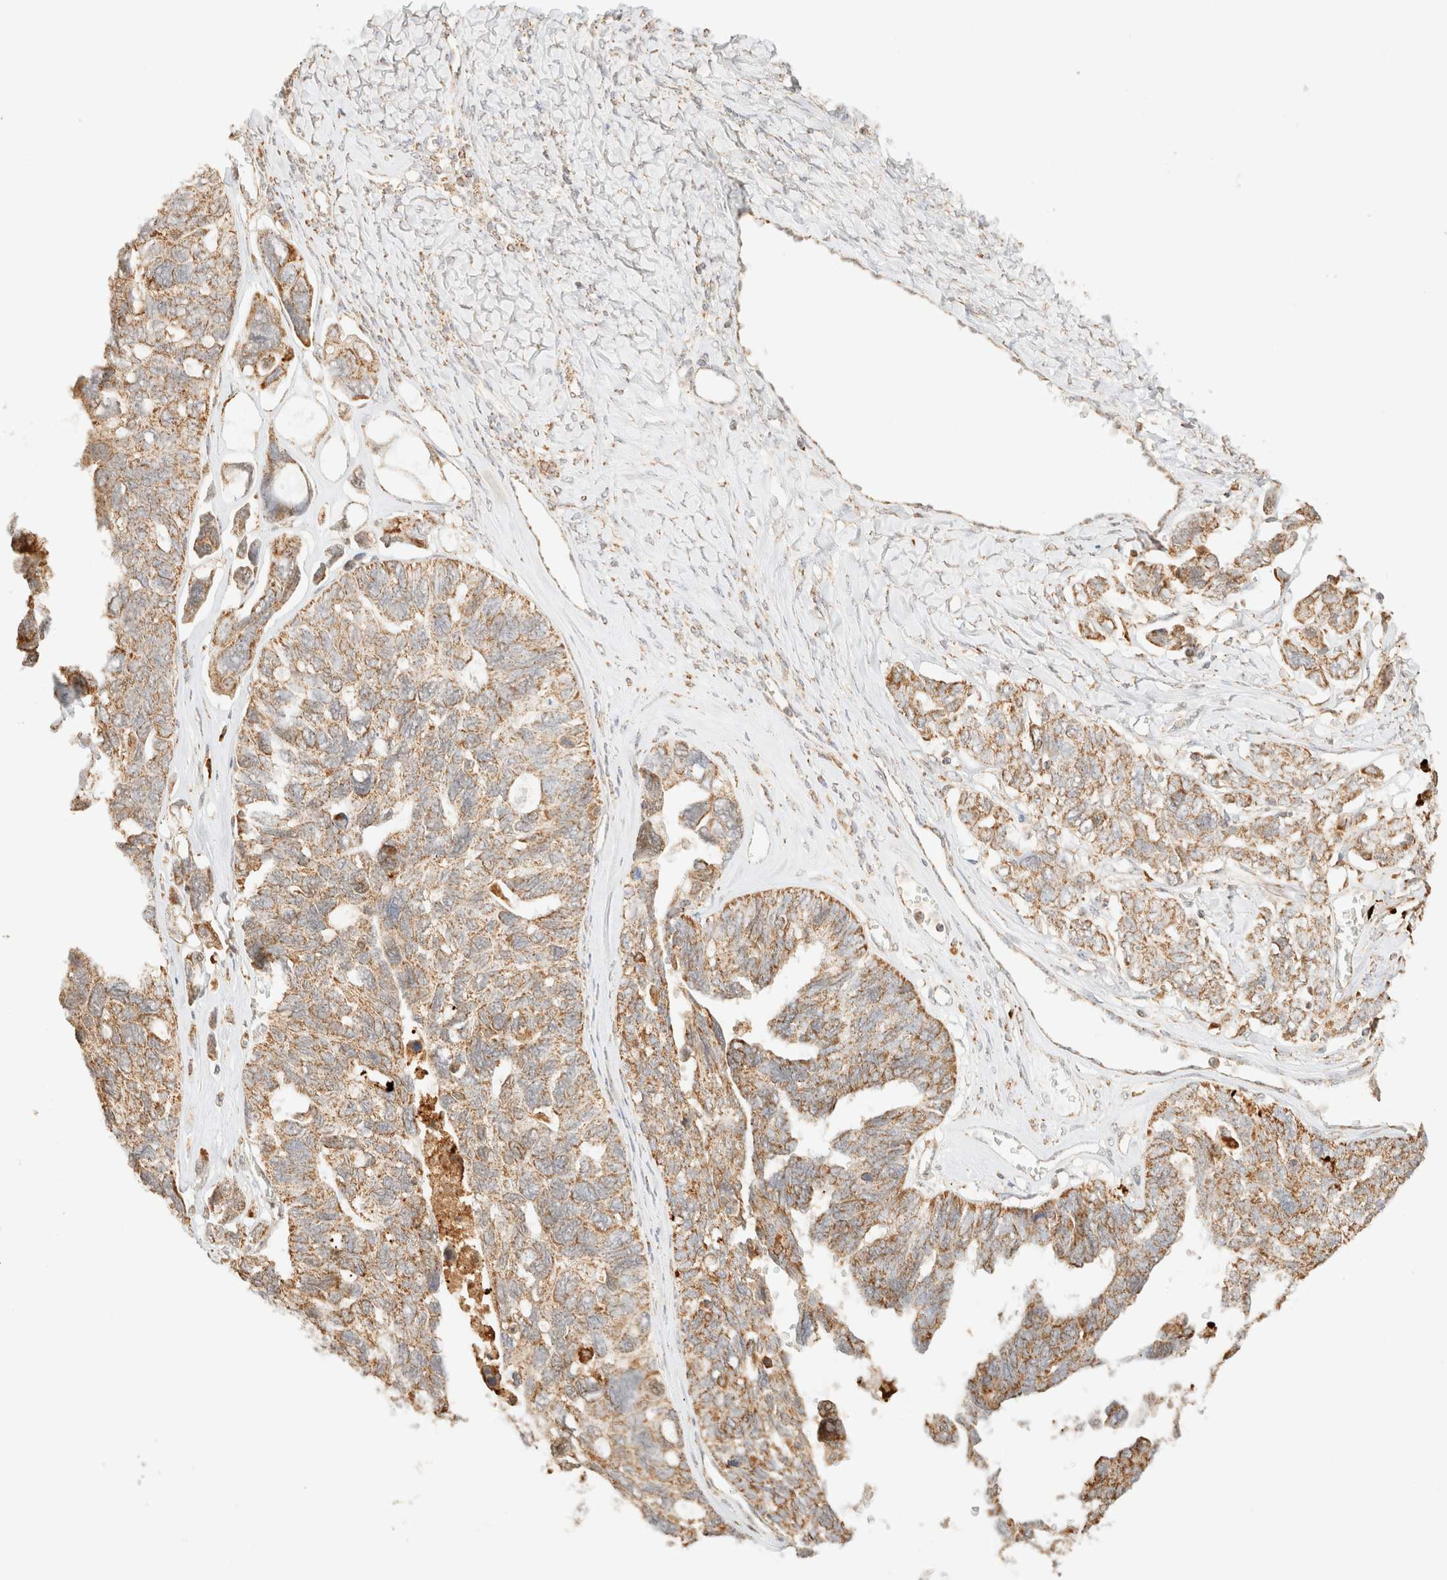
{"staining": {"intensity": "moderate", "quantity": ">75%", "location": "cytoplasmic/membranous"}, "tissue": "ovarian cancer", "cell_type": "Tumor cells", "image_type": "cancer", "snomed": [{"axis": "morphology", "description": "Cystadenocarcinoma, serous, NOS"}, {"axis": "topography", "description": "Ovary"}], "caption": "There is medium levels of moderate cytoplasmic/membranous staining in tumor cells of ovarian cancer (serous cystadenocarcinoma), as demonstrated by immunohistochemical staining (brown color).", "gene": "TACO1", "patient": {"sex": "female", "age": 79}}